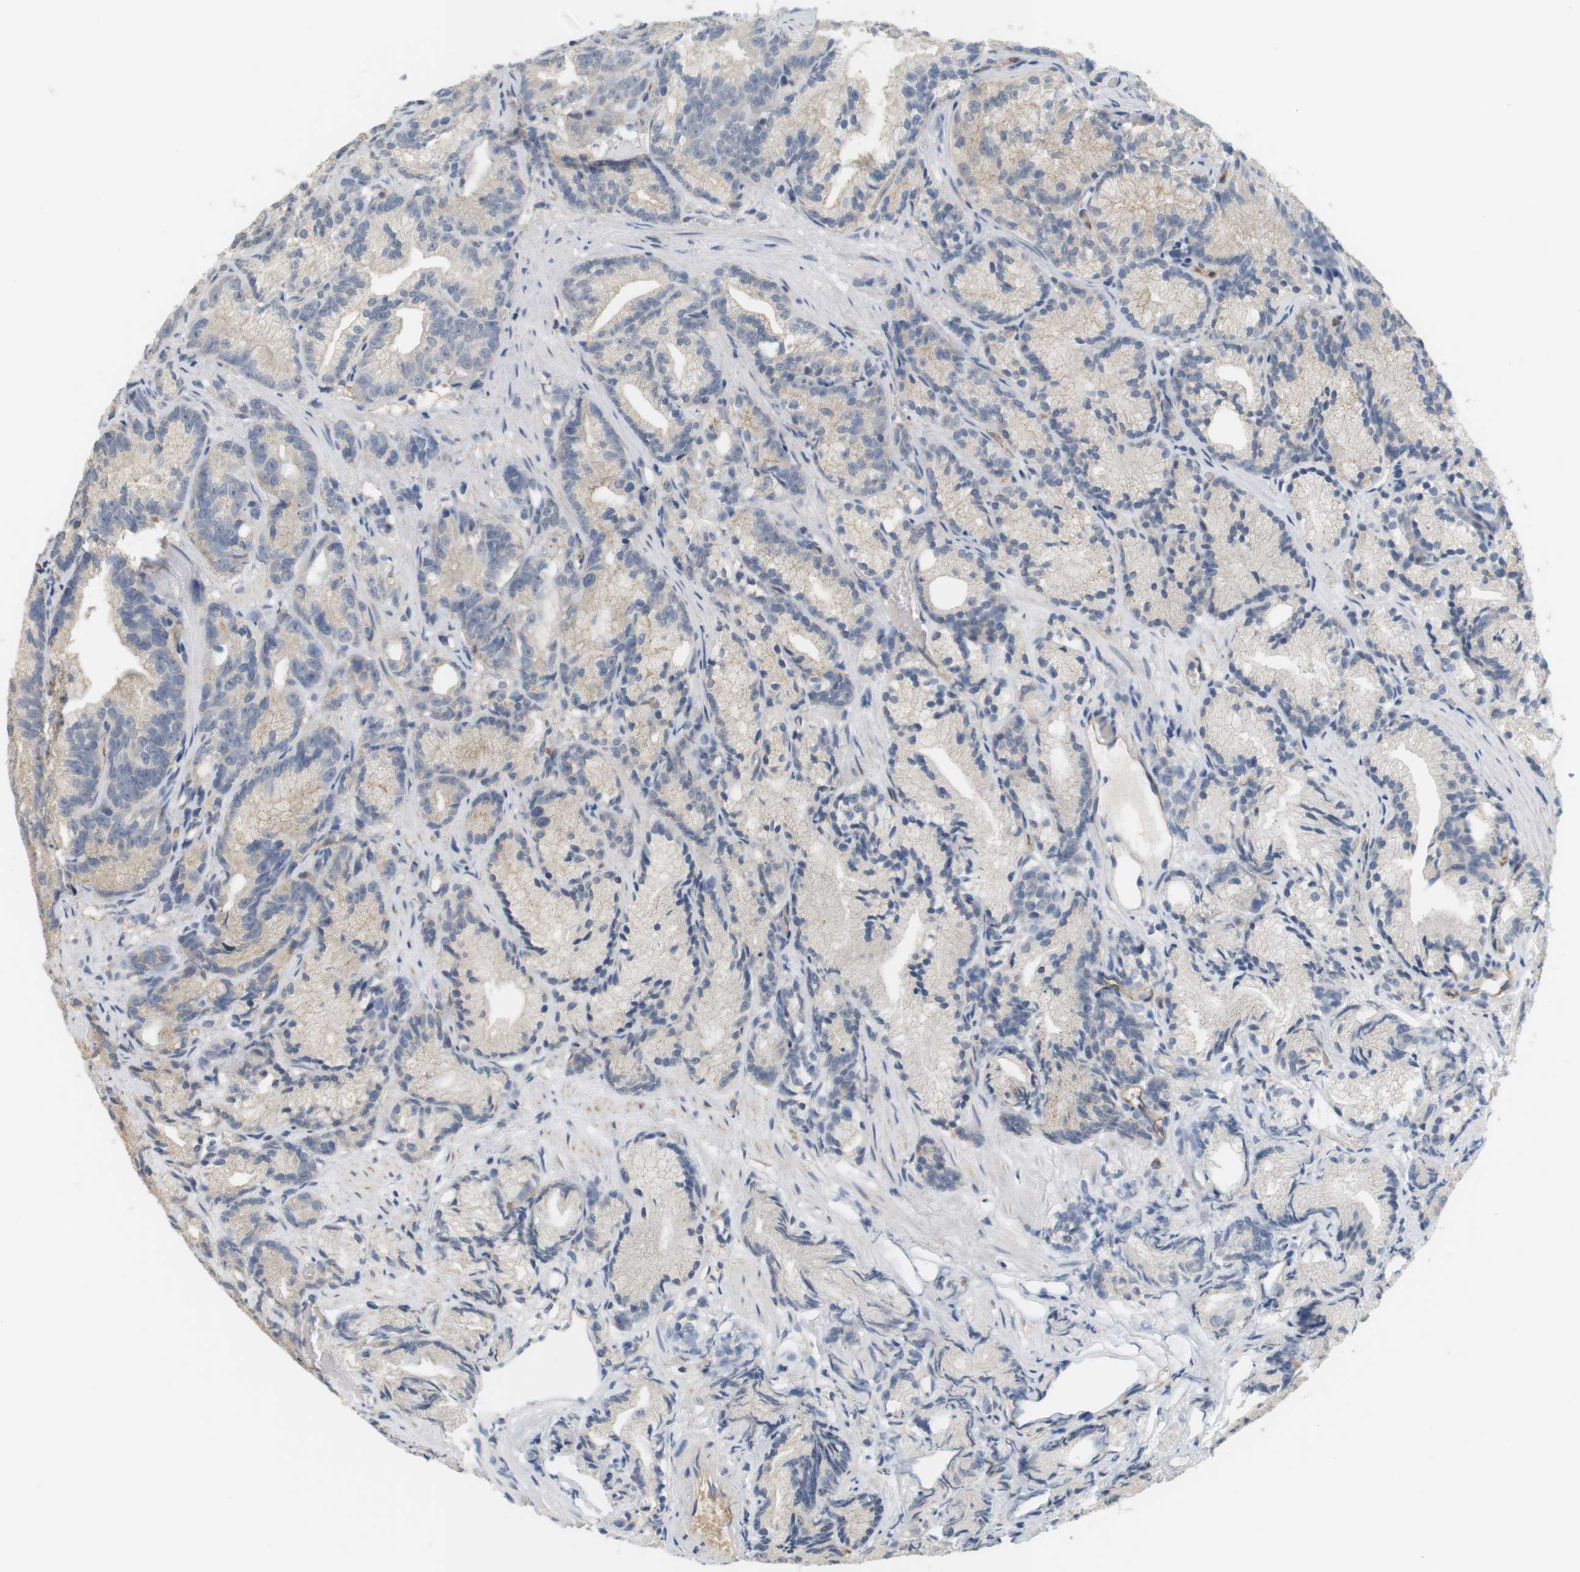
{"staining": {"intensity": "negative", "quantity": "none", "location": "none"}, "tissue": "prostate cancer", "cell_type": "Tumor cells", "image_type": "cancer", "snomed": [{"axis": "morphology", "description": "Adenocarcinoma, Low grade"}, {"axis": "topography", "description": "Prostate"}], "caption": "Prostate cancer (low-grade adenocarcinoma) stained for a protein using immunohistochemistry (IHC) shows no positivity tumor cells.", "gene": "OSR1", "patient": {"sex": "male", "age": 89}}